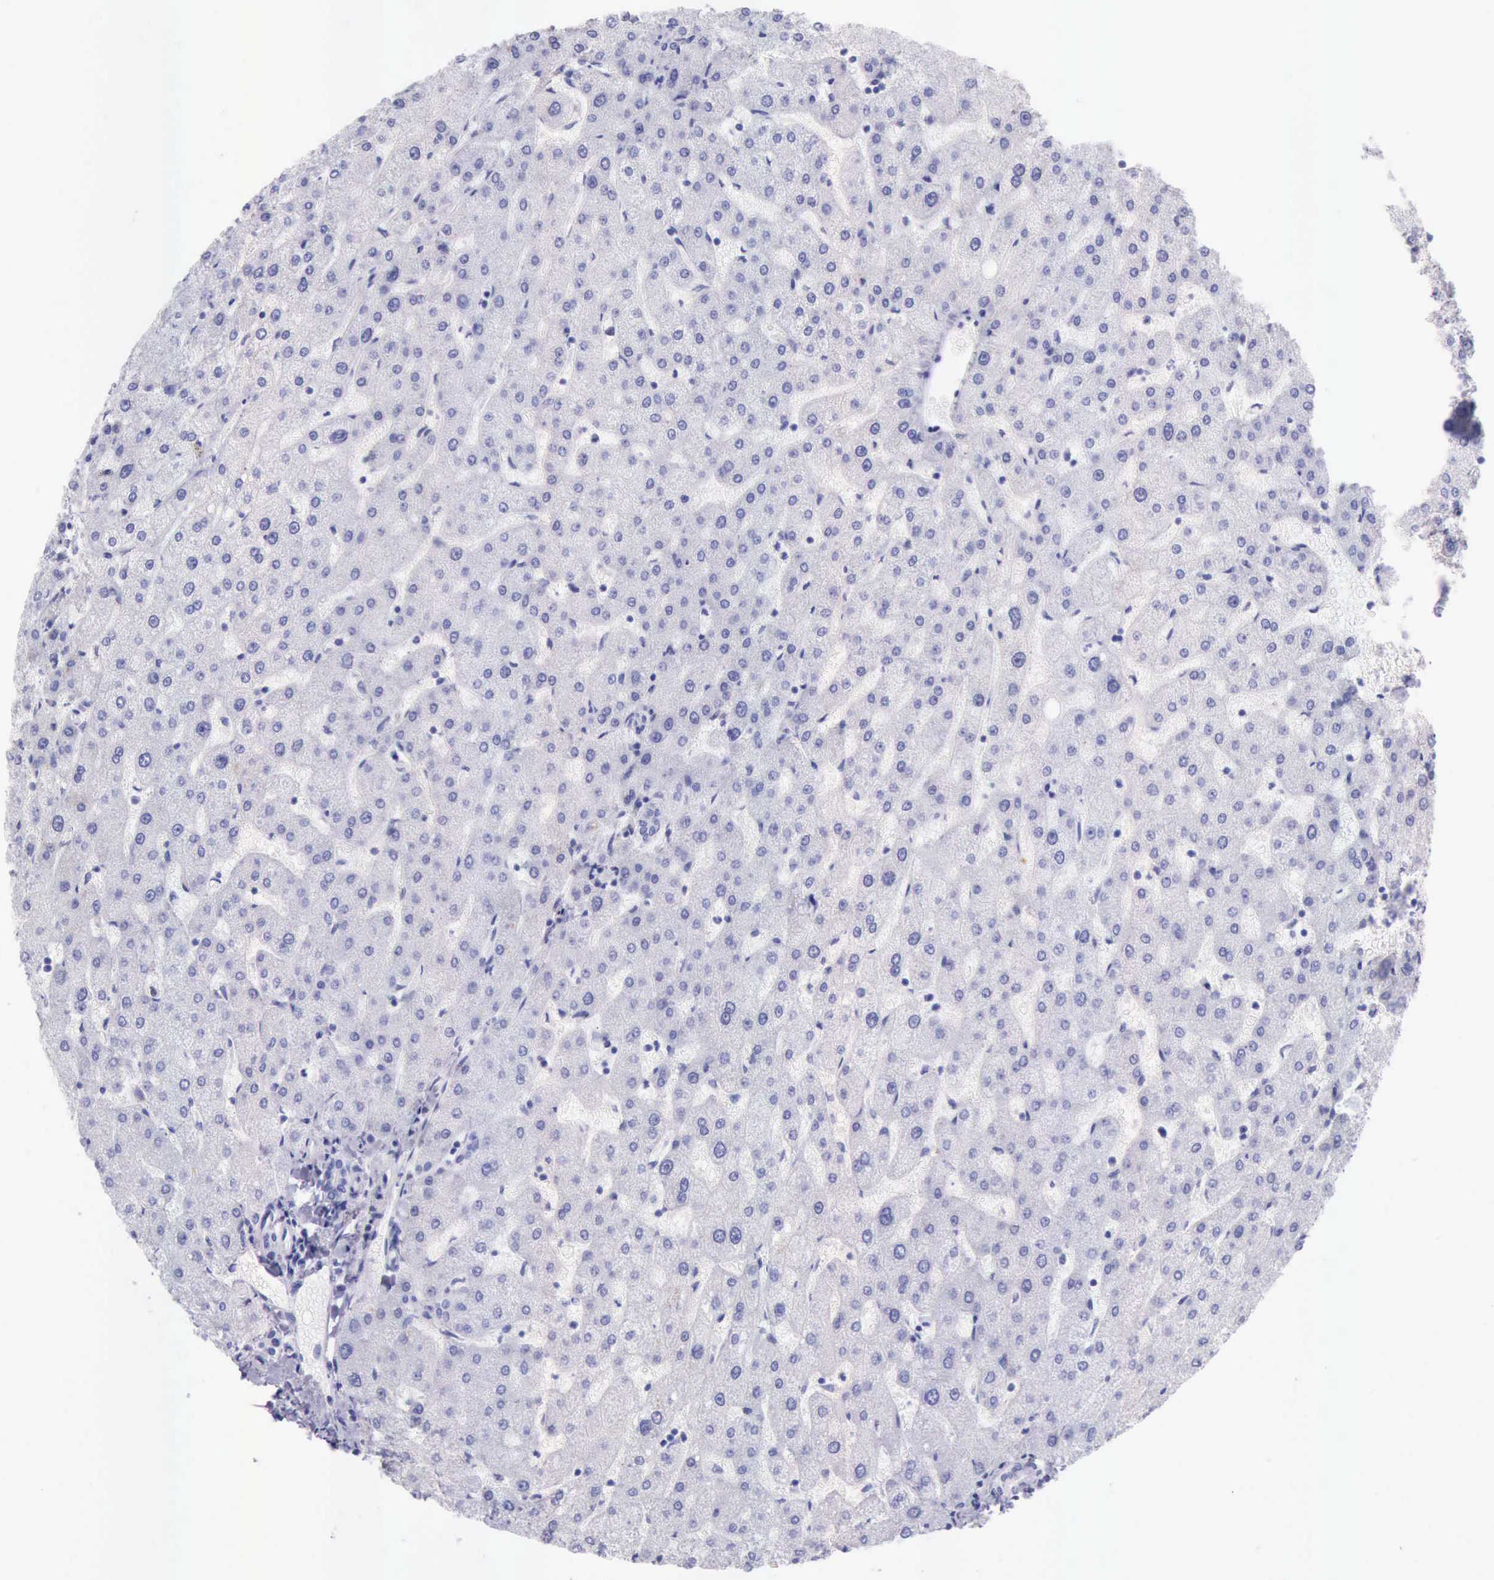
{"staining": {"intensity": "negative", "quantity": "none", "location": "none"}, "tissue": "liver", "cell_type": "Cholangiocytes", "image_type": "normal", "snomed": [{"axis": "morphology", "description": "Normal tissue, NOS"}, {"axis": "topography", "description": "Liver"}], "caption": "High magnification brightfield microscopy of normal liver stained with DAB (3,3'-diaminobenzidine) (brown) and counterstained with hematoxylin (blue): cholangiocytes show no significant expression. (DAB (3,3'-diaminobenzidine) immunohistochemistry visualized using brightfield microscopy, high magnification).", "gene": "MCM2", "patient": {"sex": "male", "age": 67}}